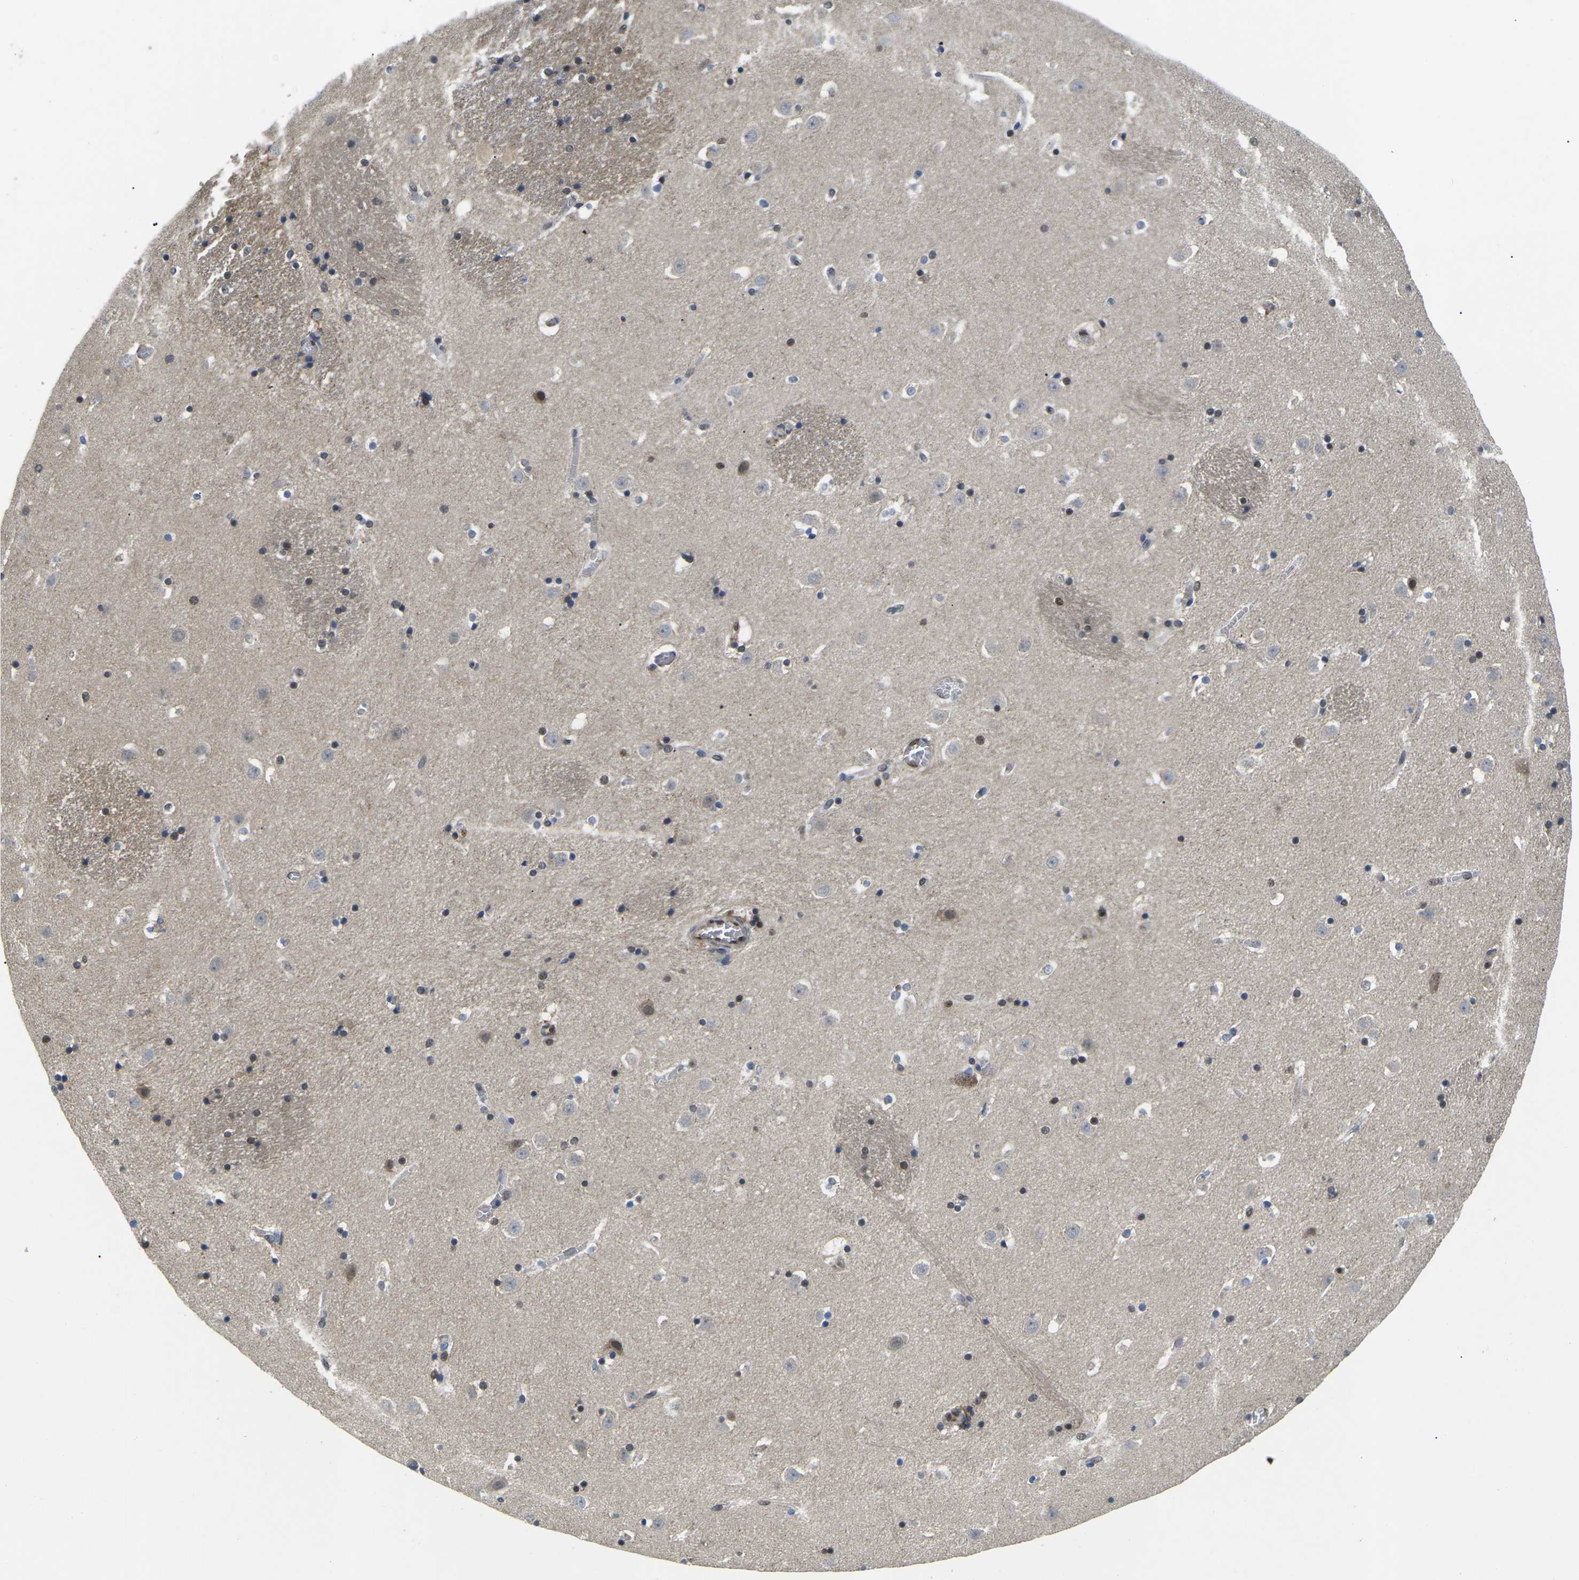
{"staining": {"intensity": "moderate", "quantity": "25%-75%", "location": "nuclear"}, "tissue": "caudate", "cell_type": "Glial cells", "image_type": "normal", "snomed": [{"axis": "morphology", "description": "Normal tissue, NOS"}, {"axis": "topography", "description": "Lateral ventricle wall"}], "caption": "A histopathology image of caudate stained for a protein shows moderate nuclear brown staining in glial cells.", "gene": "ERBB4", "patient": {"sex": "male", "age": 45}}